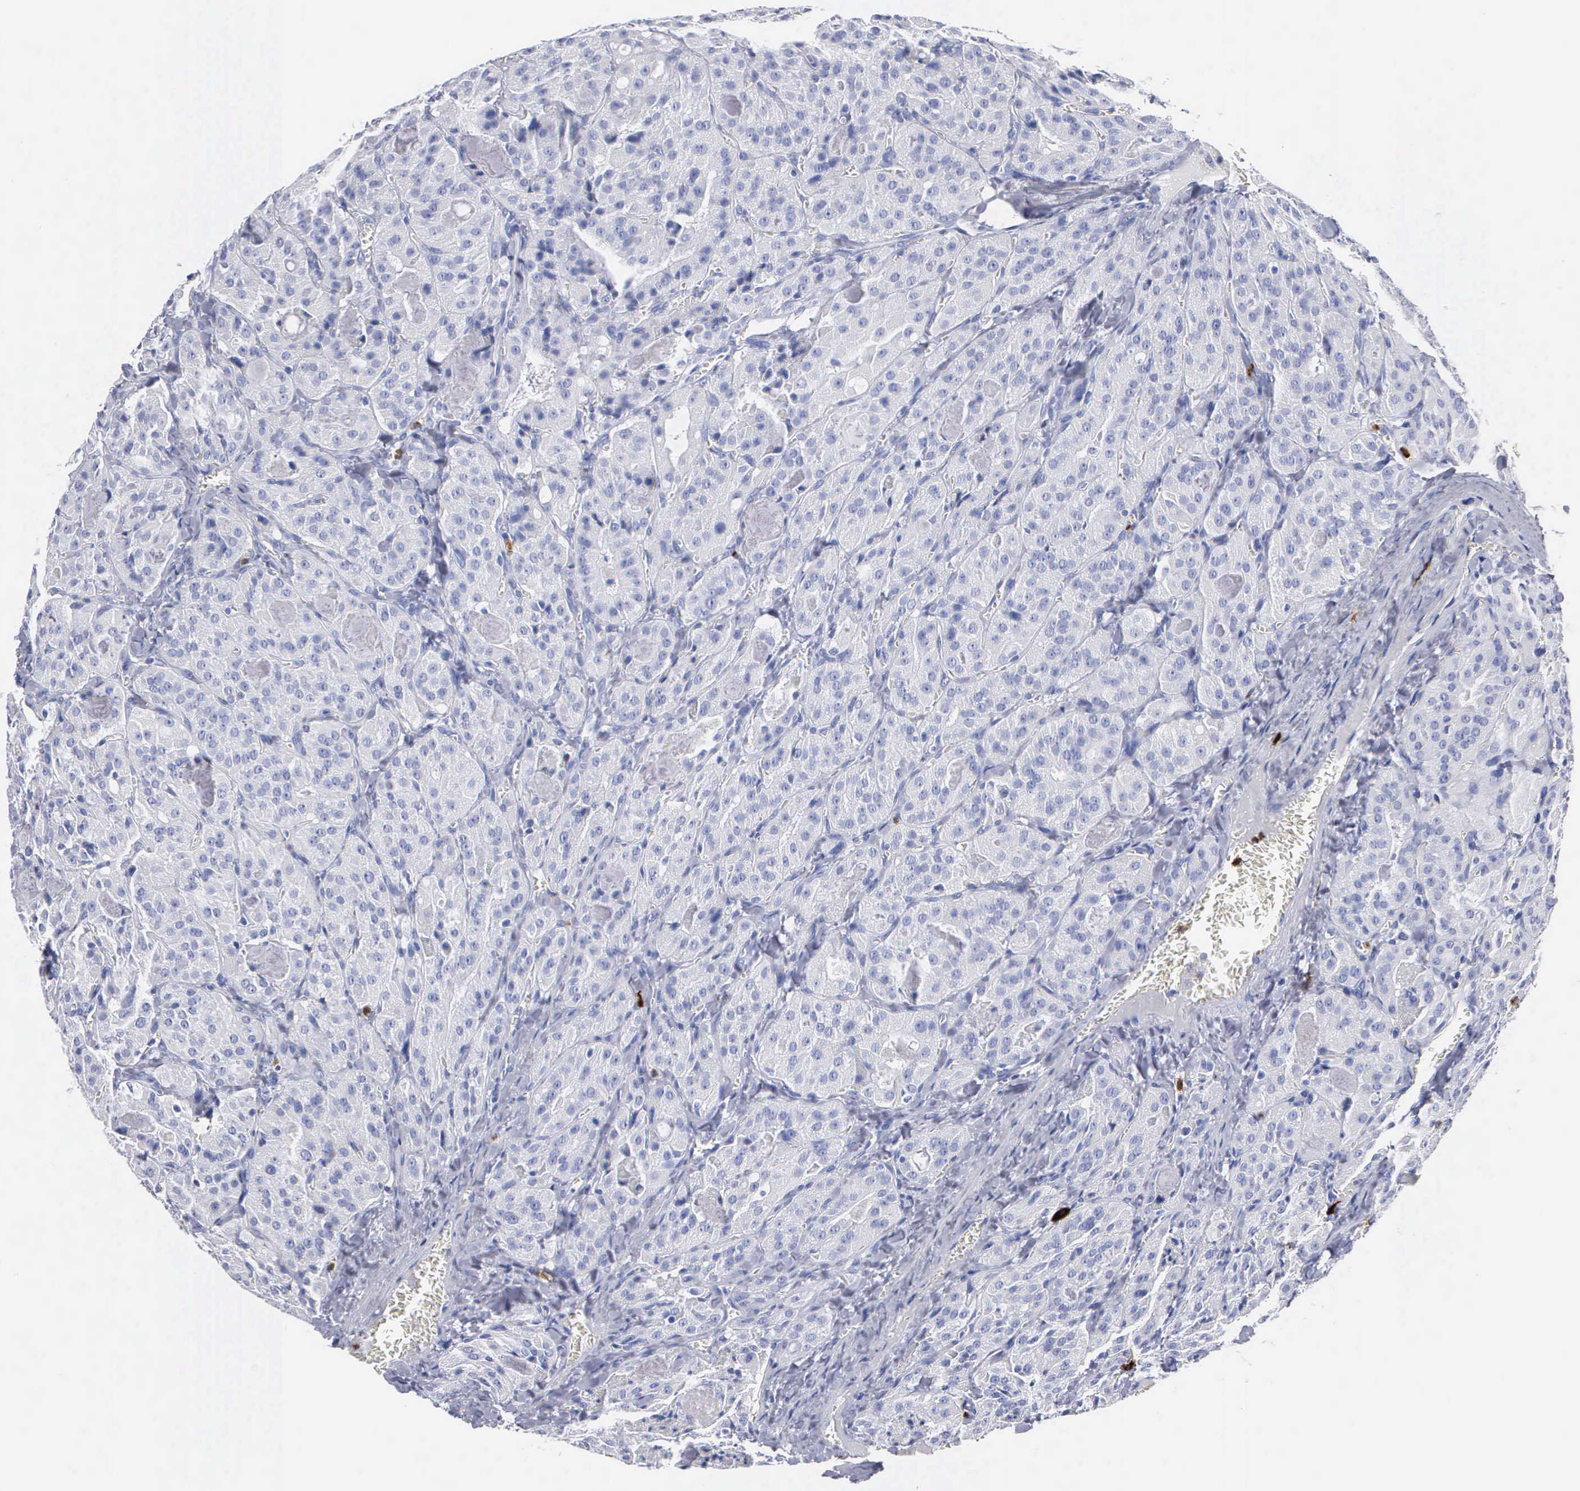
{"staining": {"intensity": "negative", "quantity": "none", "location": "none"}, "tissue": "thyroid cancer", "cell_type": "Tumor cells", "image_type": "cancer", "snomed": [{"axis": "morphology", "description": "Carcinoma, NOS"}, {"axis": "topography", "description": "Thyroid gland"}], "caption": "Micrograph shows no significant protein expression in tumor cells of thyroid cancer (carcinoma).", "gene": "CTSG", "patient": {"sex": "male", "age": 76}}